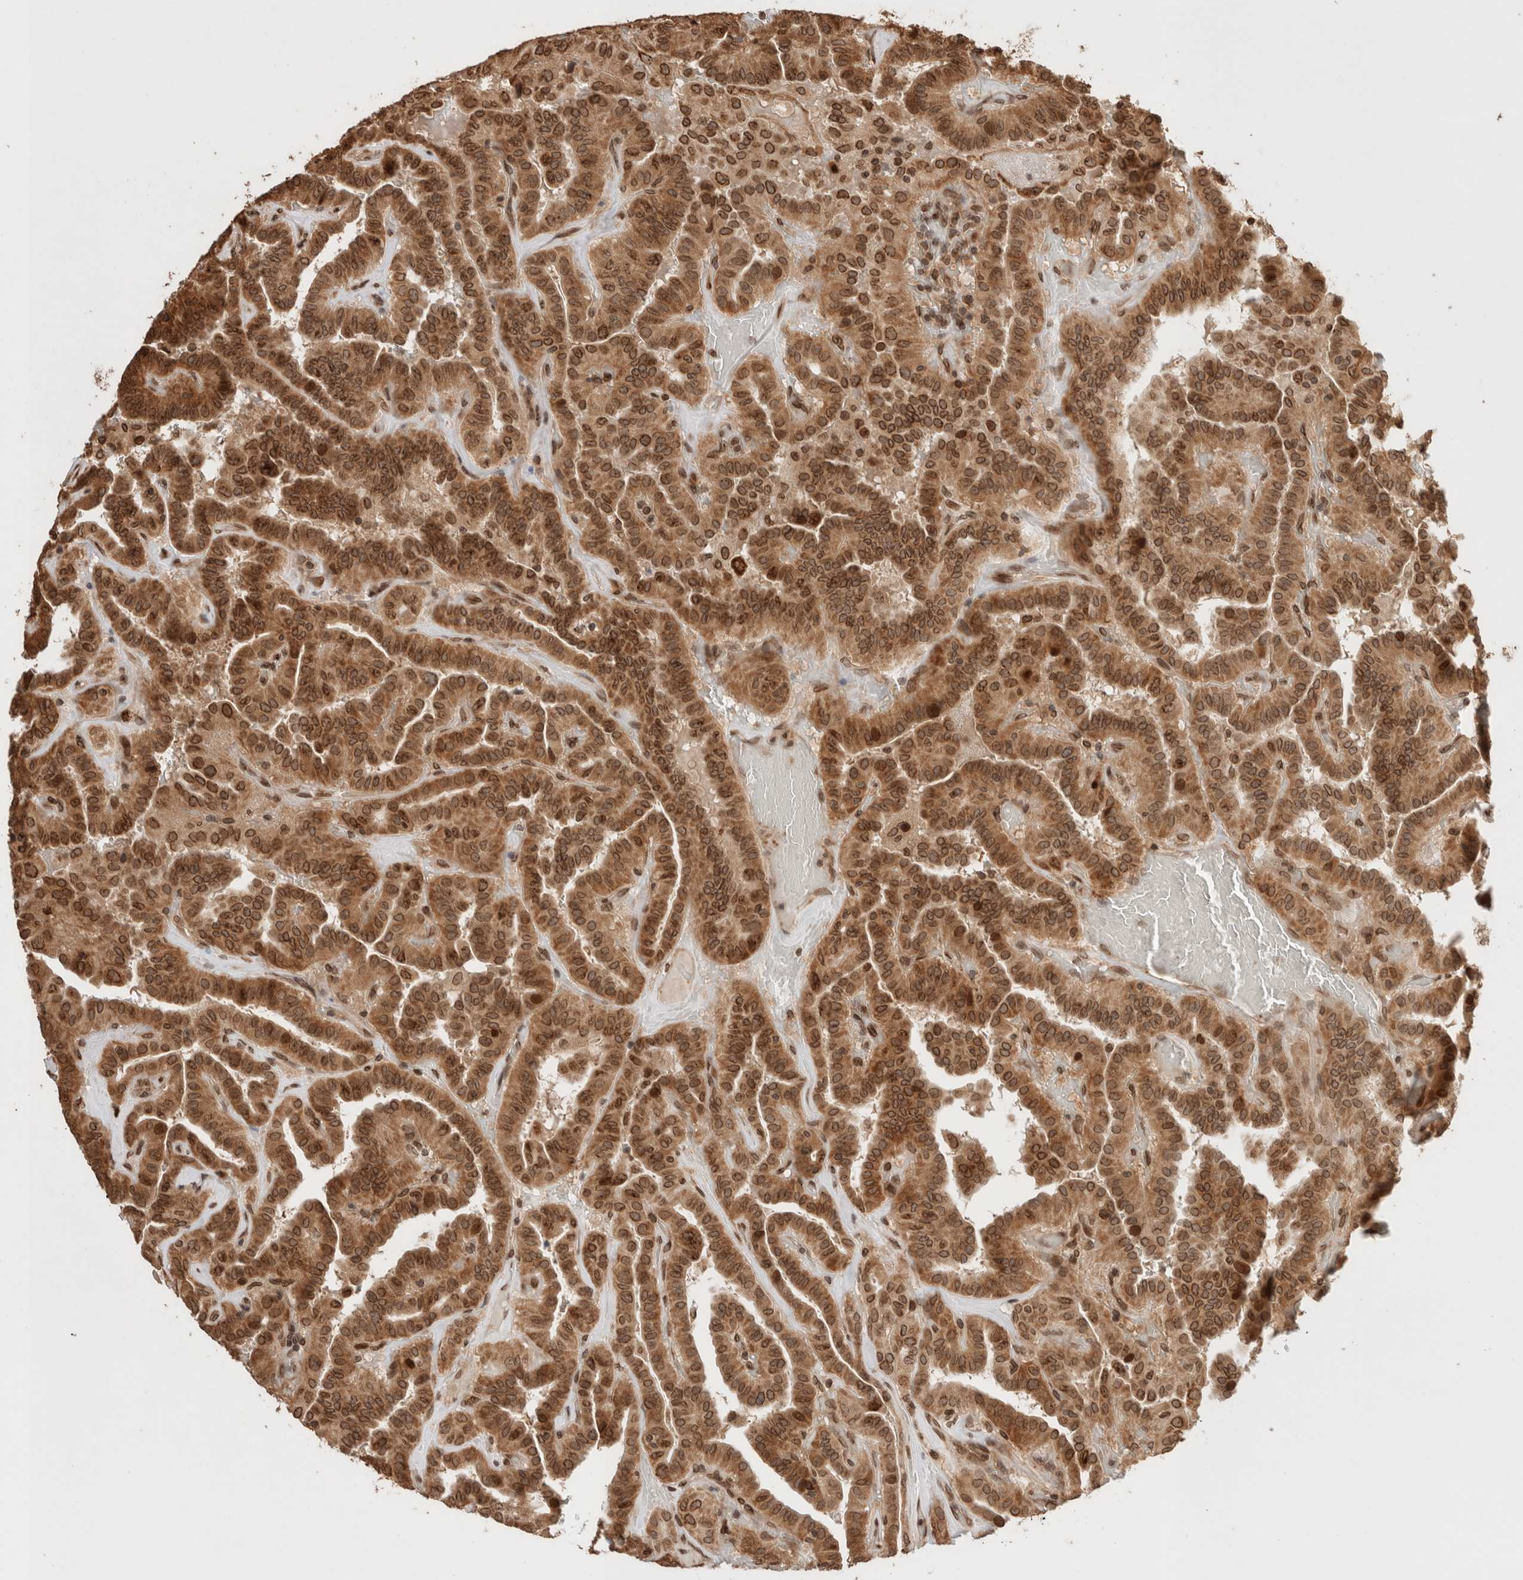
{"staining": {"intensity": "strong", "quantity": ">75%", "location": "cytoplasmic/membranous,nuclear"}, "tissue": "thyroid cancer", "cell_type": "Tumor cells", "image_type": "cancer", "snomed": [{"axis": "morphology", "description": "Papillary adenocarcinoma, NOS"}, {"axis": "topography", "description": "Thyroid gland"}], "caption": "Human papillary adenocarcinoma (thyroid) stained for a protein (brown) demonstrates strong cytoplasmic/membranous and nuclear positive expression in approximately >75% of tumor cells.", "gene": "TPR", "patient": {"sex": "male", "age": 77}}